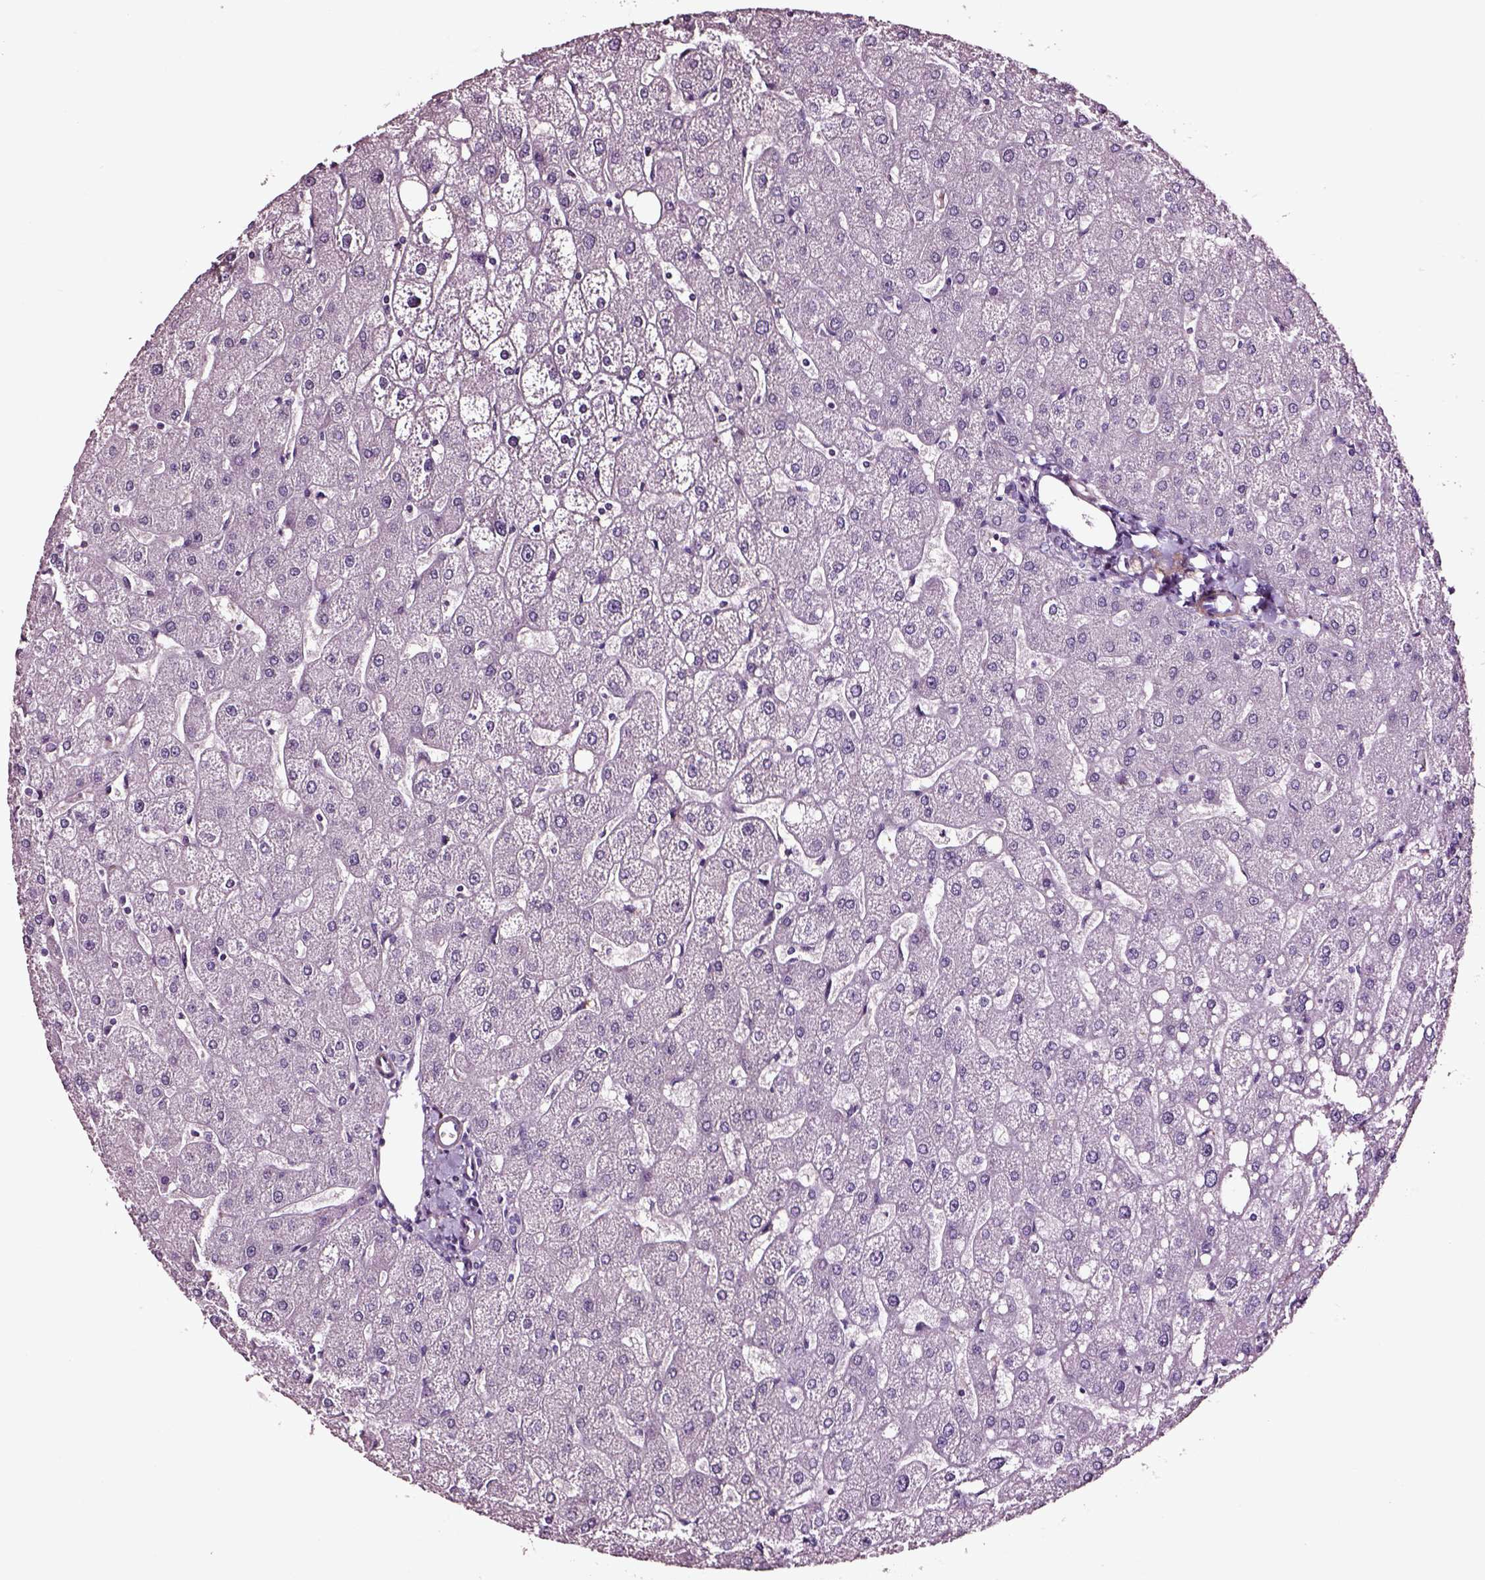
{"staining": {"intensity": "negative", "quantity": "none", "location": "none"}, "tissue": "liver", "cell_type": "Cholangiocytes", "image_type": "normal", "snomed": [{"axis": "morphology", "description": "Normal tissue, NOS"}, {"axis": "topography", "description": "Liver"}], "caption": "High magnification brightfield microscopy of unremarkable liver stained with DAB (3,3'-diaminobenzidine) (brown) and counterstained with hematoxylin (blue): cholangiocytes show no significant positivity.", "gene": "SOX10", "patient": {"sex": "male", "age": 67}}